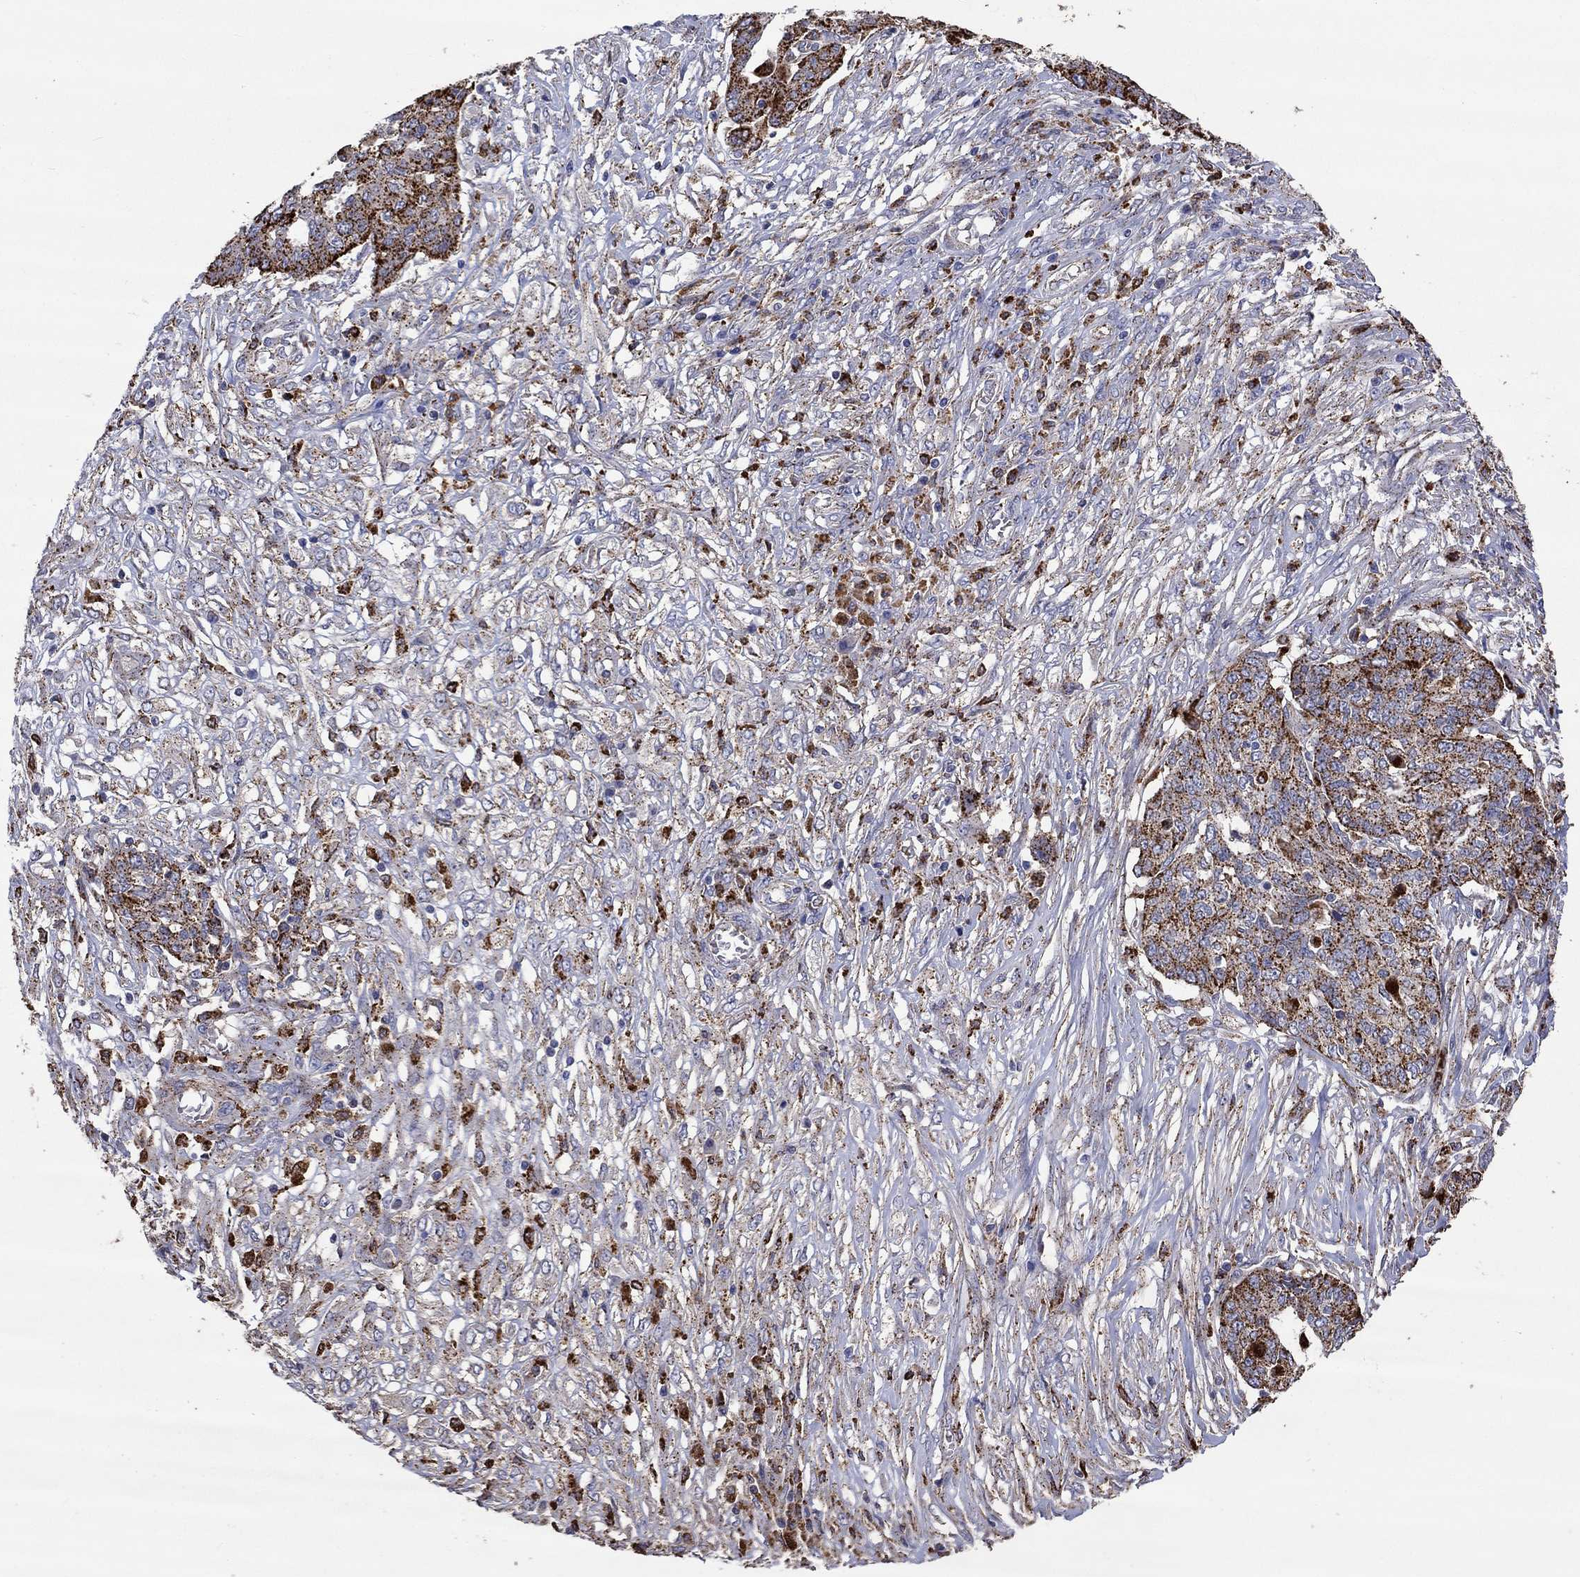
{"staining": {"intensity": "strong", "quantity": ">75%", "location": "cytoplasmic/membranous"}, "tissue": "ovarian cancer", "cell_type": "Tumor cells", "image_type": "cancer", "snomed": [{"axis": "morphology", "description": "Cystadenocarcinoma, serous, NOS"}, {"axis": "topography", "description": "Ovary"}], "caption": "A high amount of strong cytoplasmic/membranous expression is appreciated in approximately >75% of tumor cells in serous cystadenocarcinoma (ovarian) tissue.", "gene": "CTSB", "patient": {"sex": "female", "age": 67}}